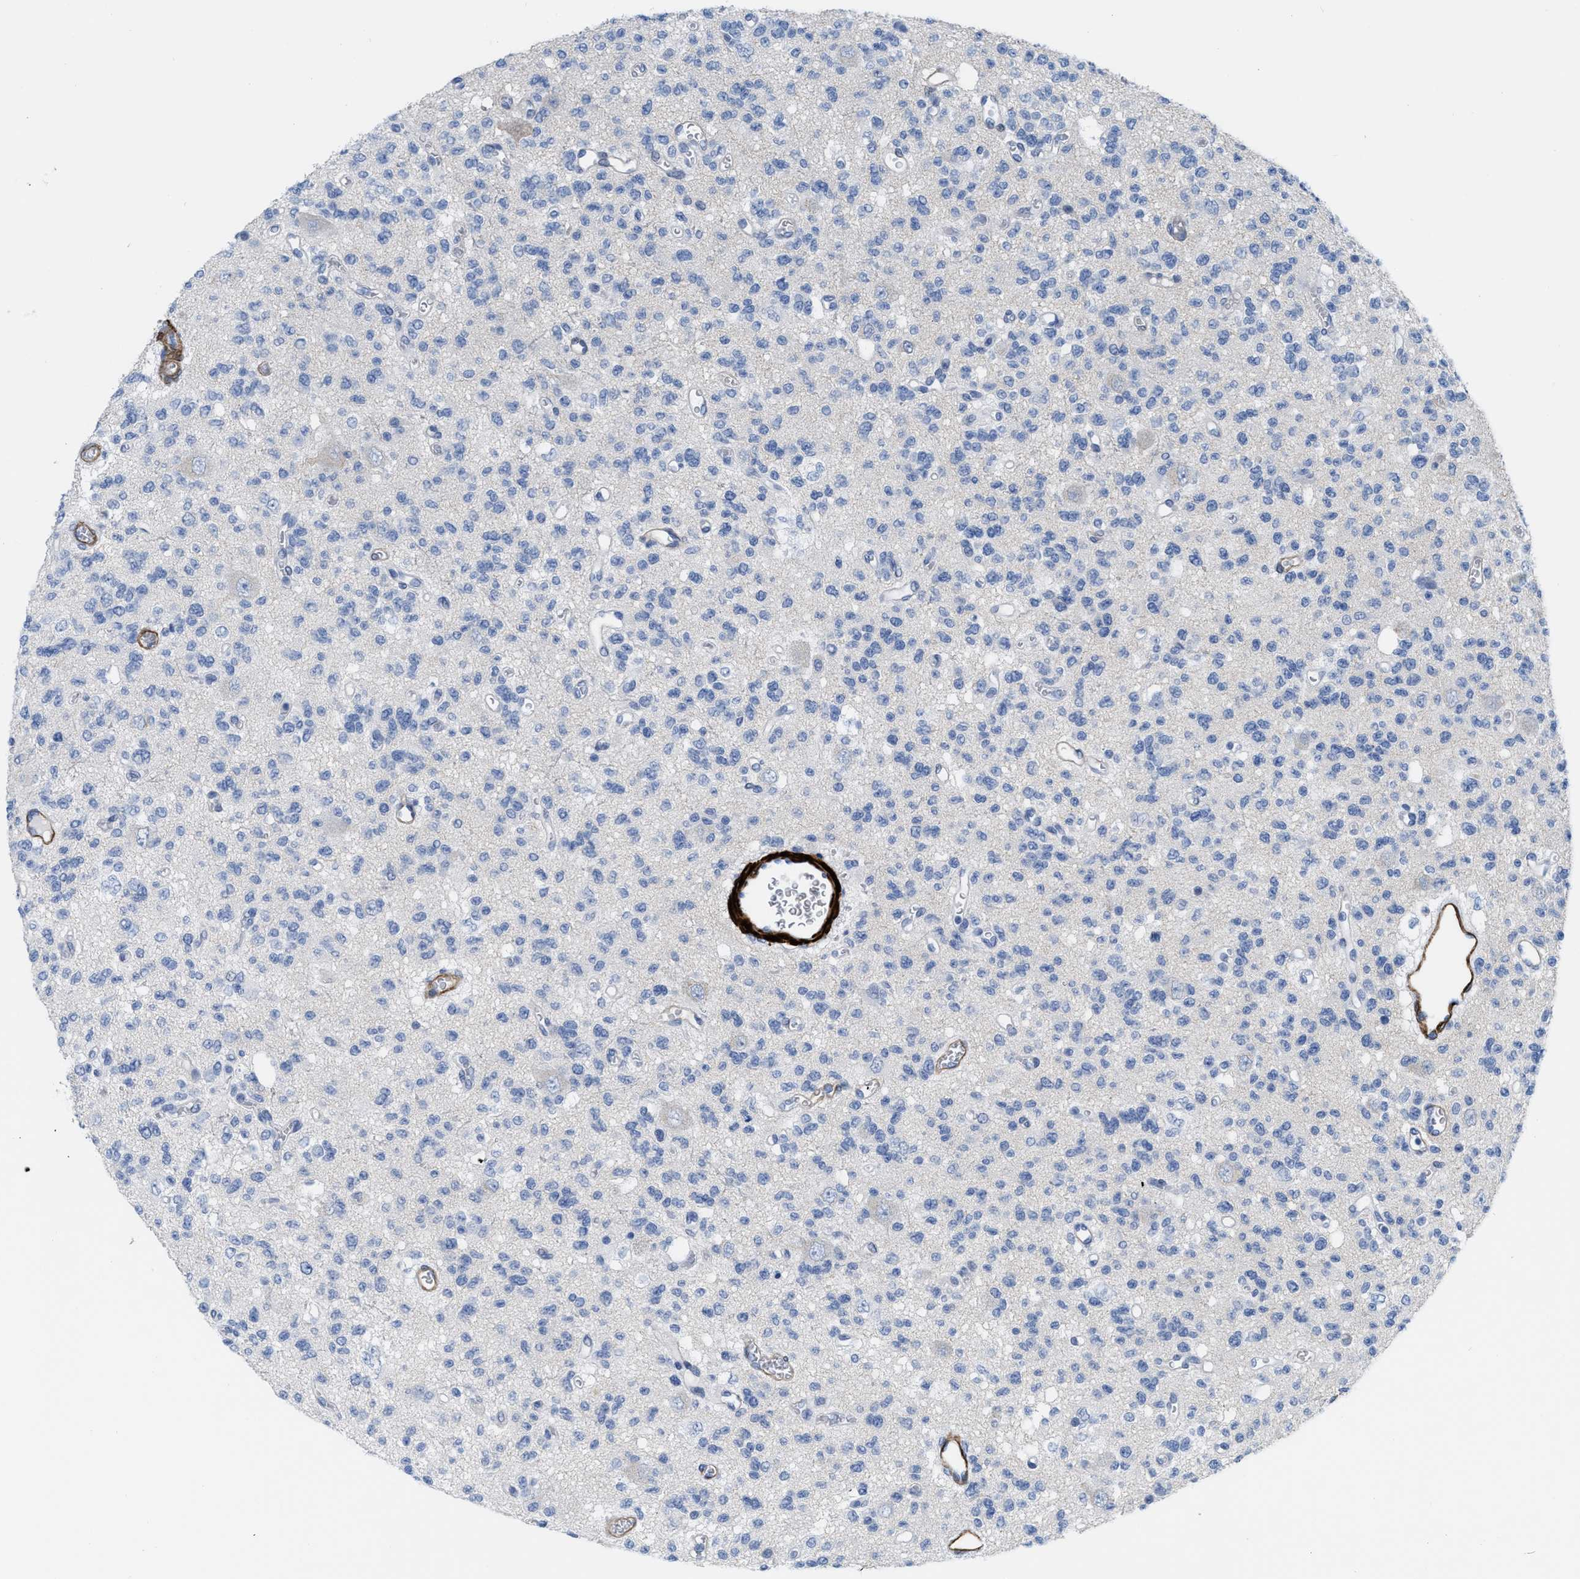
{"staining": {"intensity": "negative", "quantity": "none", "location": "none"}, "tissue": "glioma", "cell_type": "Tumor cells", "image_type": "cancer", "snomed": [{"axis": "morphology", "description": "Glioma, malignant, Low grade"}, {"axis": "topography", "description": "Brain"}], "caption": "Tumor cells show no significant protein expression in glioma. (DAB immunohistochemistry, high magnification).", "gene": "TAGLN", "patient": {"sex": "male", "age": 38}}